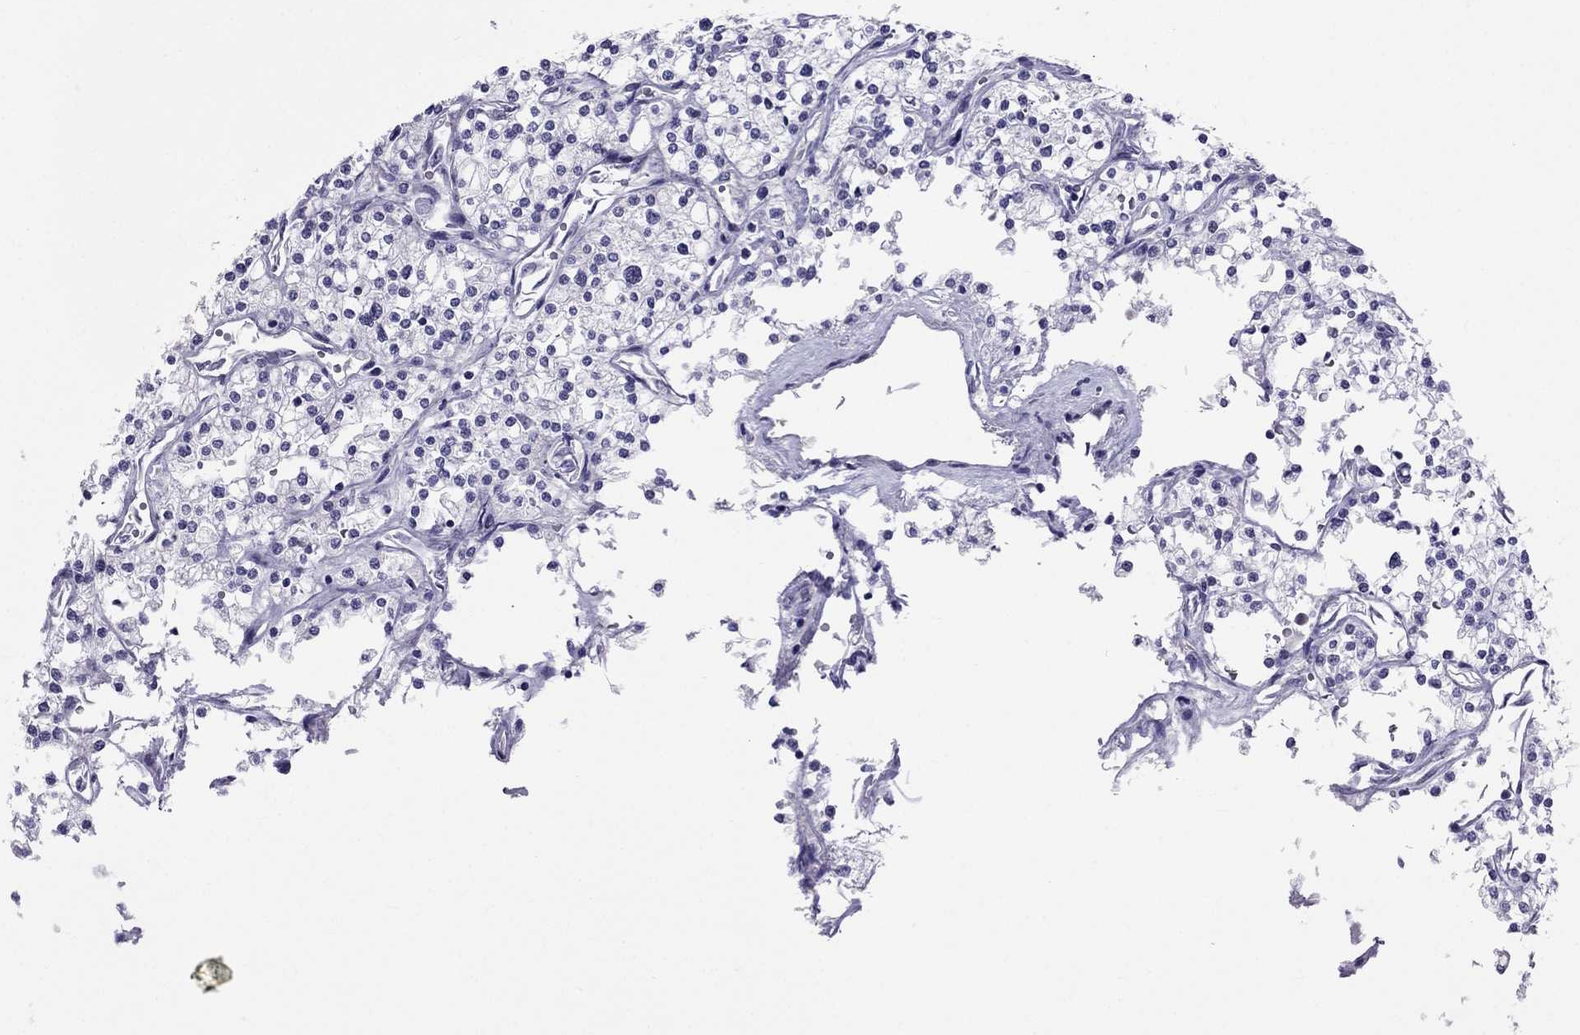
{"staining": {"intensity": "negative", "quantity": "none", "location": "none"}, "tissue": "renal cancer", "cell_type": "Tumor cells", "image_type": "cancer", "snomed": [{"axis": "morphology", "description": "Adenocarcinoma, NOS"}, {"axis": "topography", "description": "Kidney"}], "caption": "Immunohistochemical staining of adenocarcinoma (renal) reveals no significant expression in tumor cells. (Brightfield microscopy of DAB immunohistochemistry at high magnification).", "gene": "CROCC2", "patient": {"sex": "male", "age": 80}}